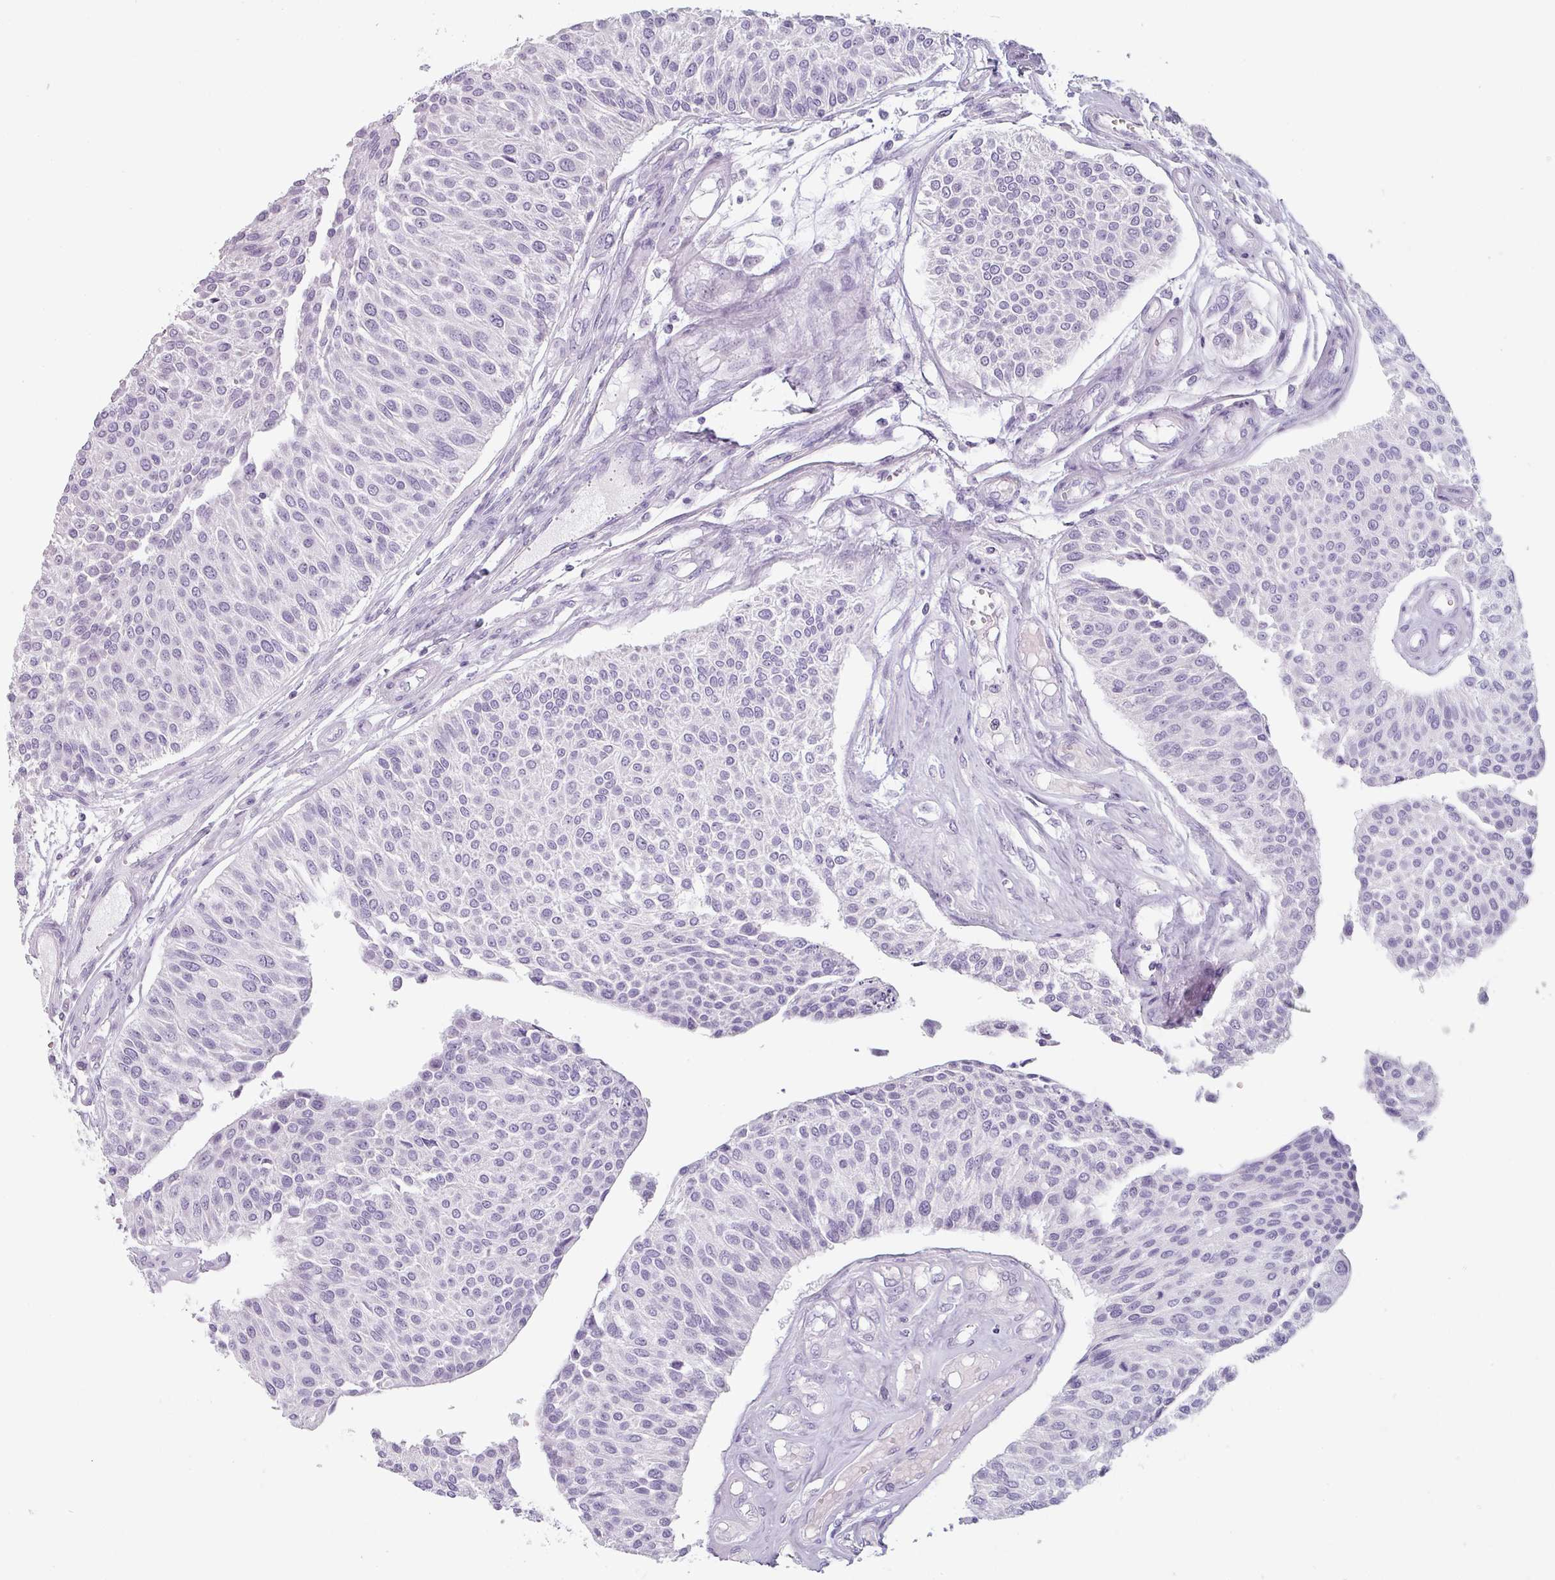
{"staining": {"intensity": "negative", "quantity": "none", "location": "none"}, "tissue": "urothelial cancer", "cell_type": "Tumor cells", "image_type": "cancer", "snomed": [{"axis": "morphology", "description": "Urothelial carcinoma, NOS"}, {"axis": "topography", "description": "Urinary bladder"}], "caption": "IHC image of transitional cell carcinoma stained for a protein (brown), which shows no positivity in tumor cells.", "gene": "SFTPA1", "patient": {"sex": "male", "age": 55}}